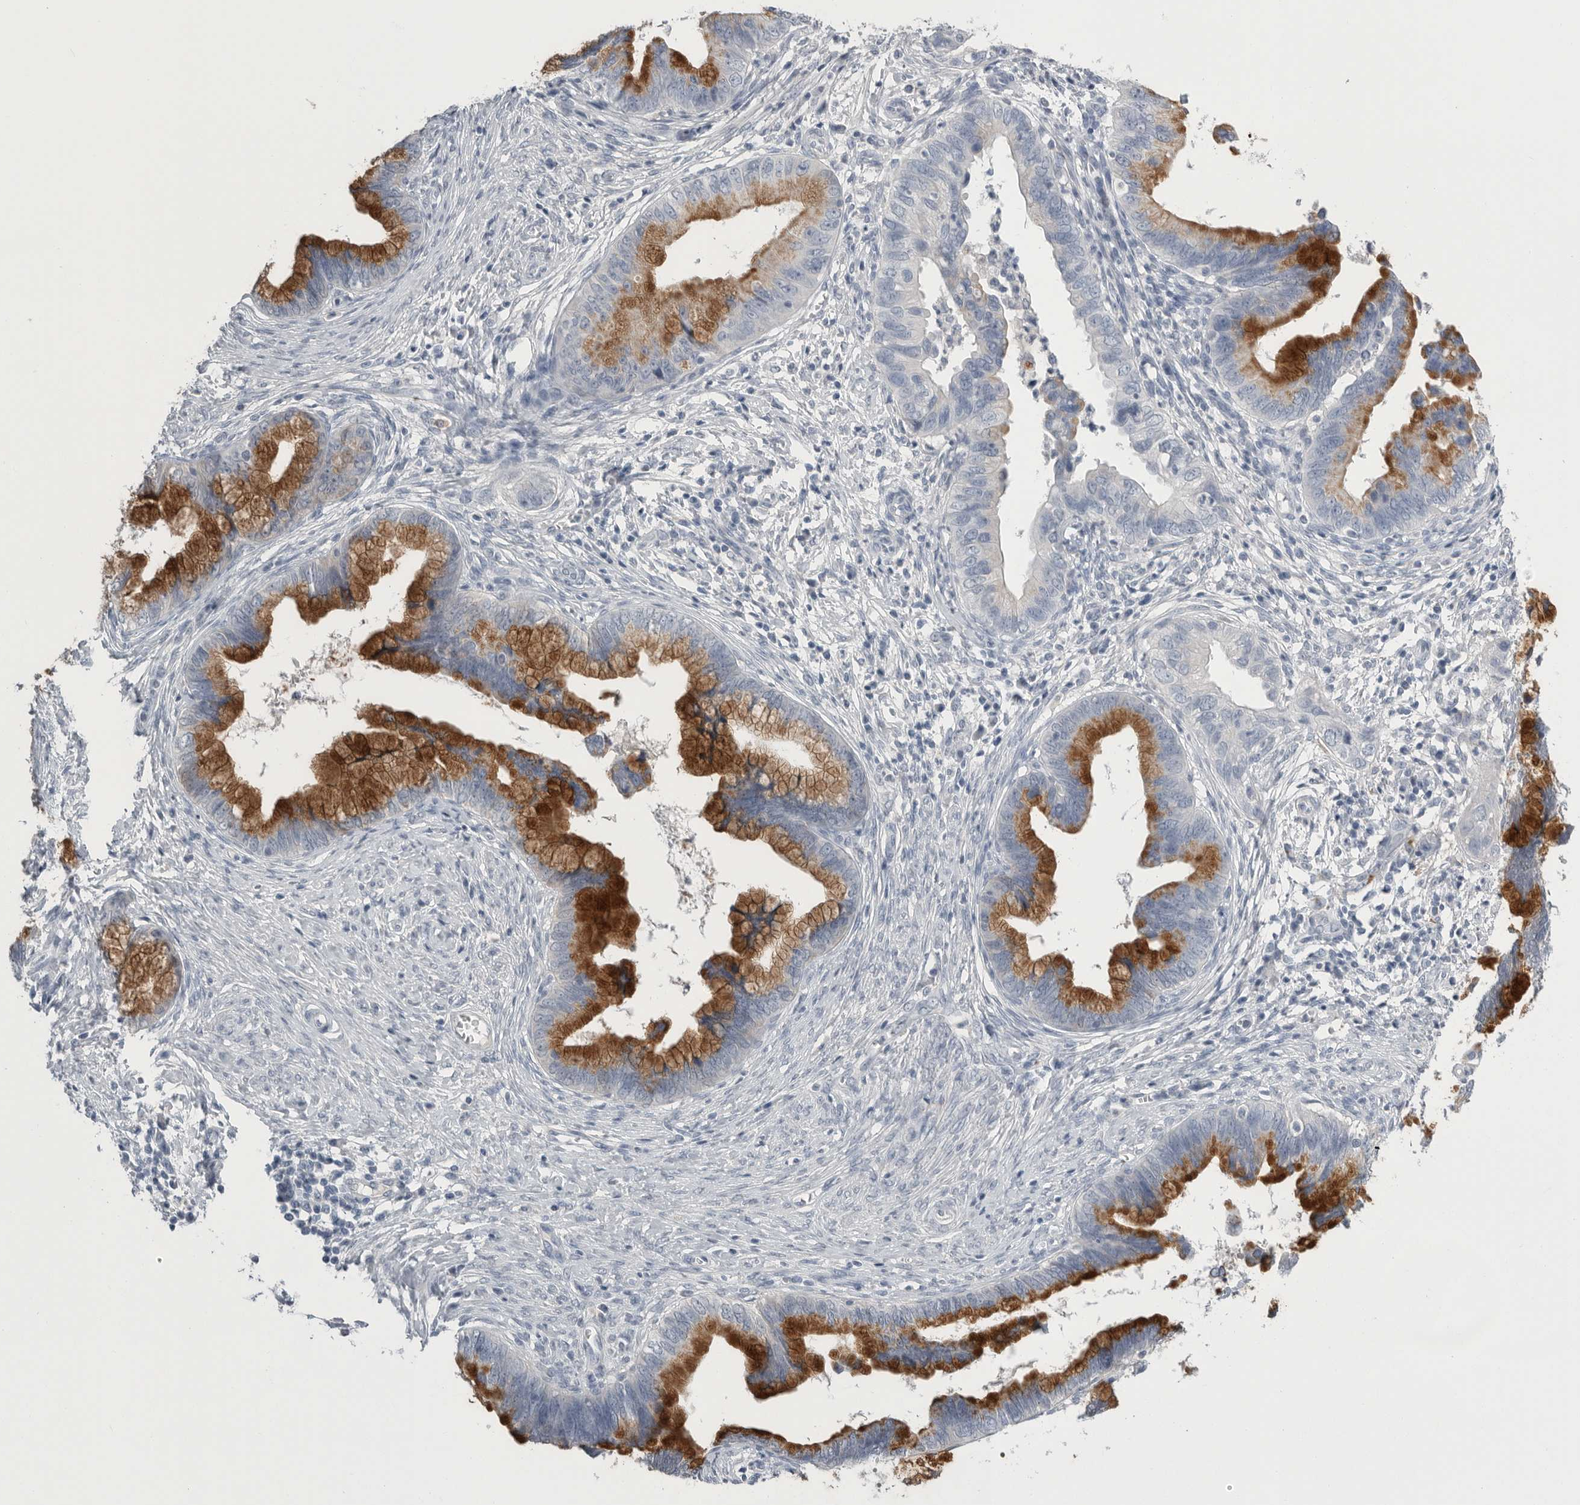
{"staining": {"intensity": "strong", "quantity": "25%-75%", "location": "cytoplasmic/membranous"}, "tissue": "cervical cancer", "cell_type": "Tumor cells", "image_type": "cancer", "snomed": [{"axis": "morphology", "description": "Adenocarcinoma, NOS"}, {"axis": "topography", "description": "Cervix"}], "caption": "Brown immunohistochemical staining in human cervical adenocarcinoma shows strong cytoplasmic/membranous staining in about 25%-75% of tumor cells. The protein is stained brown, and the nuclei are stained in blue (DAB IHC with brightfield microscopy, high magnification).", "gene": "TIMP1", "patient": {"sex": "female", "age": 44}}